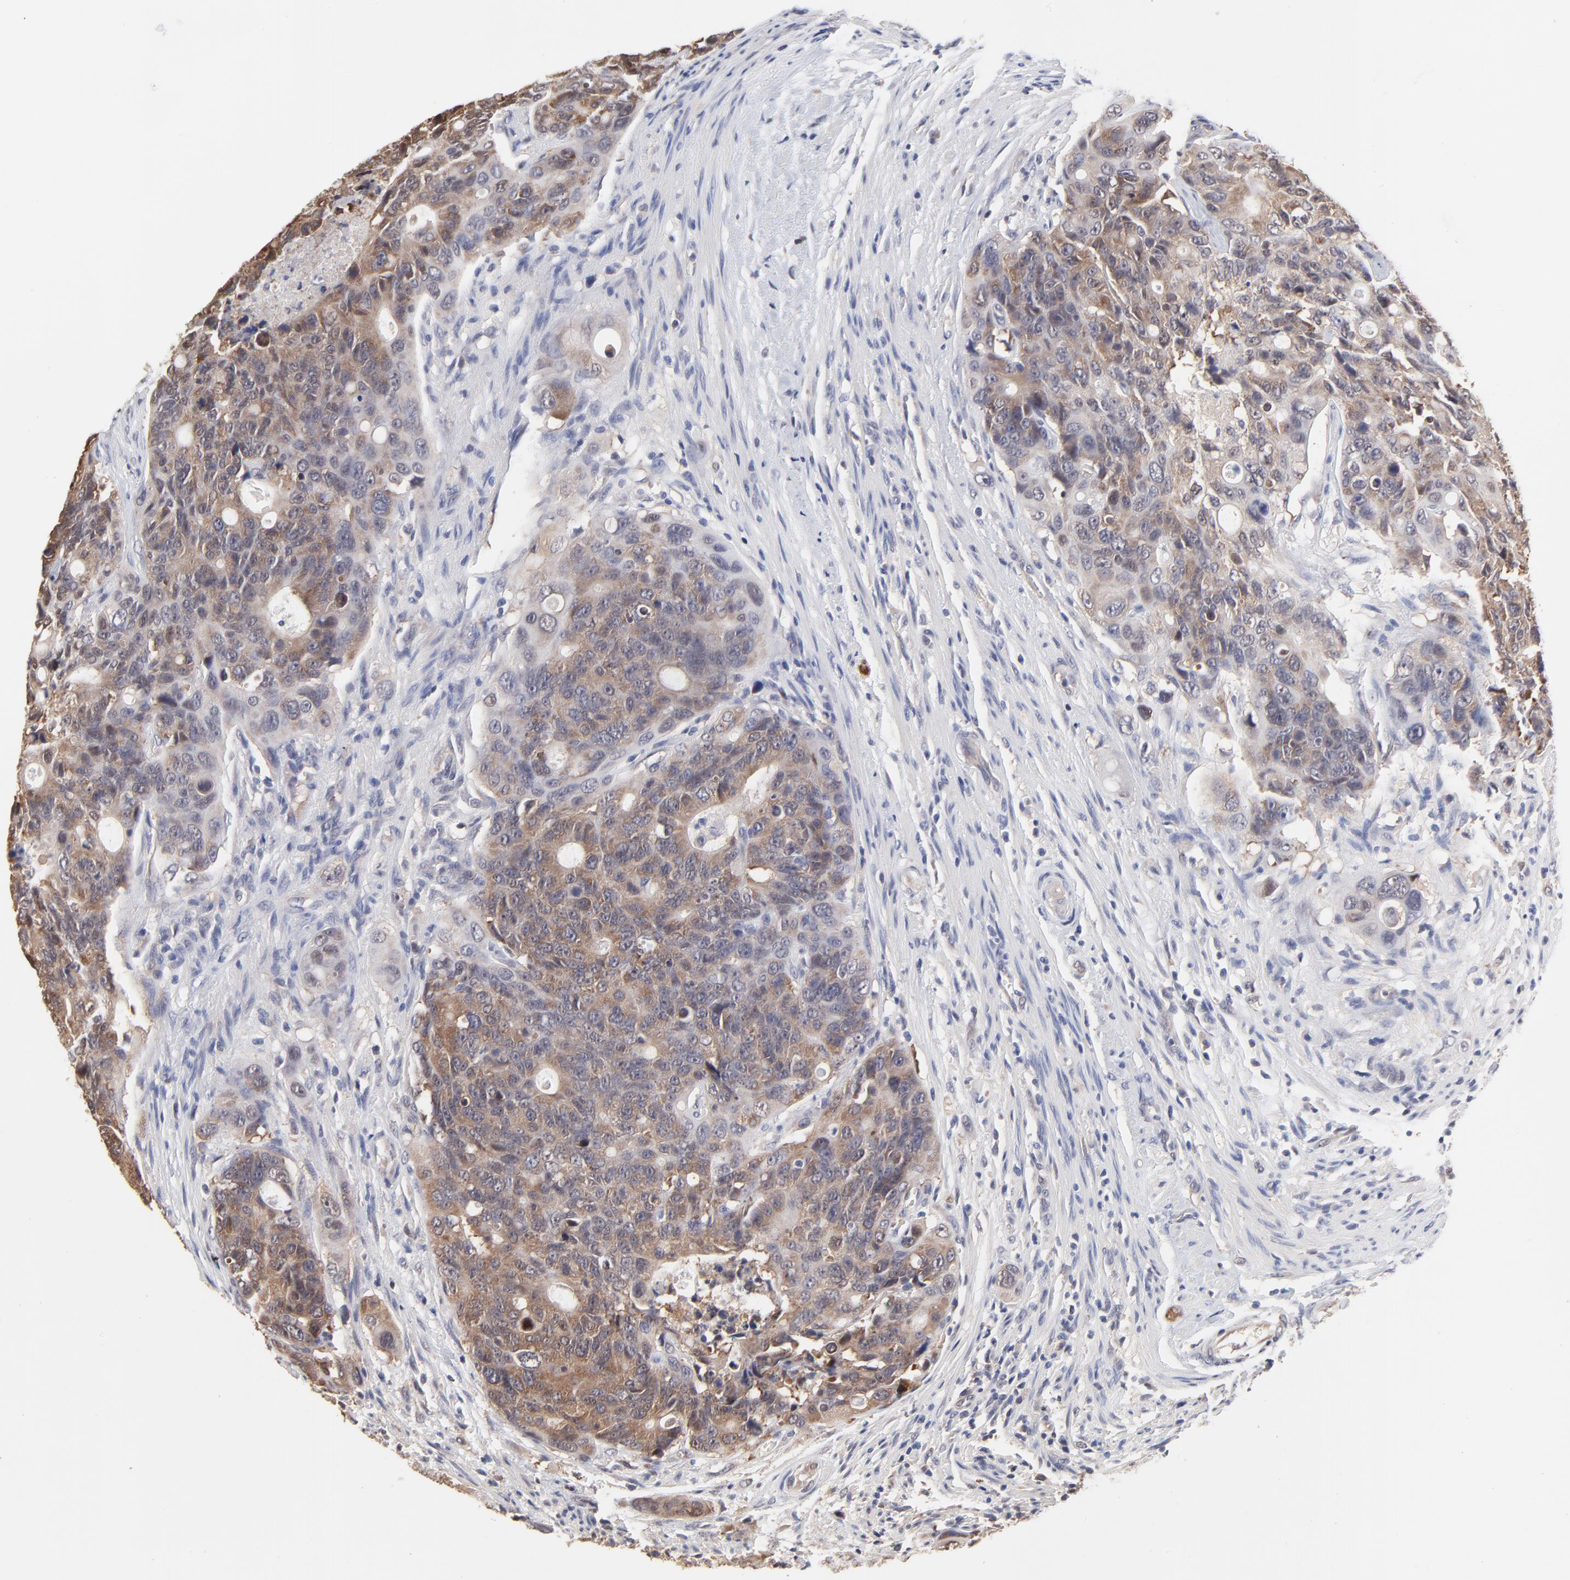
{"staining": {"intensity": "weak", "quantity": ">75%", "location": "cytoplasmic/membranous"}, "tissue": "colorectal cancer", "cell_type": "Tumor cells", "image_type": "cancer", "snomed": [{"axis": "morphology", "description": "Adenocarcinoma, NOS"}, {"axis": "topography", "description": "Colon"}], "caption": "Adenocarcinoma (colorectal) tissue reveals weak cytoplasmic/membranous staining in about >75% of tumor cells, visualized by immunohistochemistry.", "gene": "CCT2", "patient": {"sex": "female", "age": 57}}